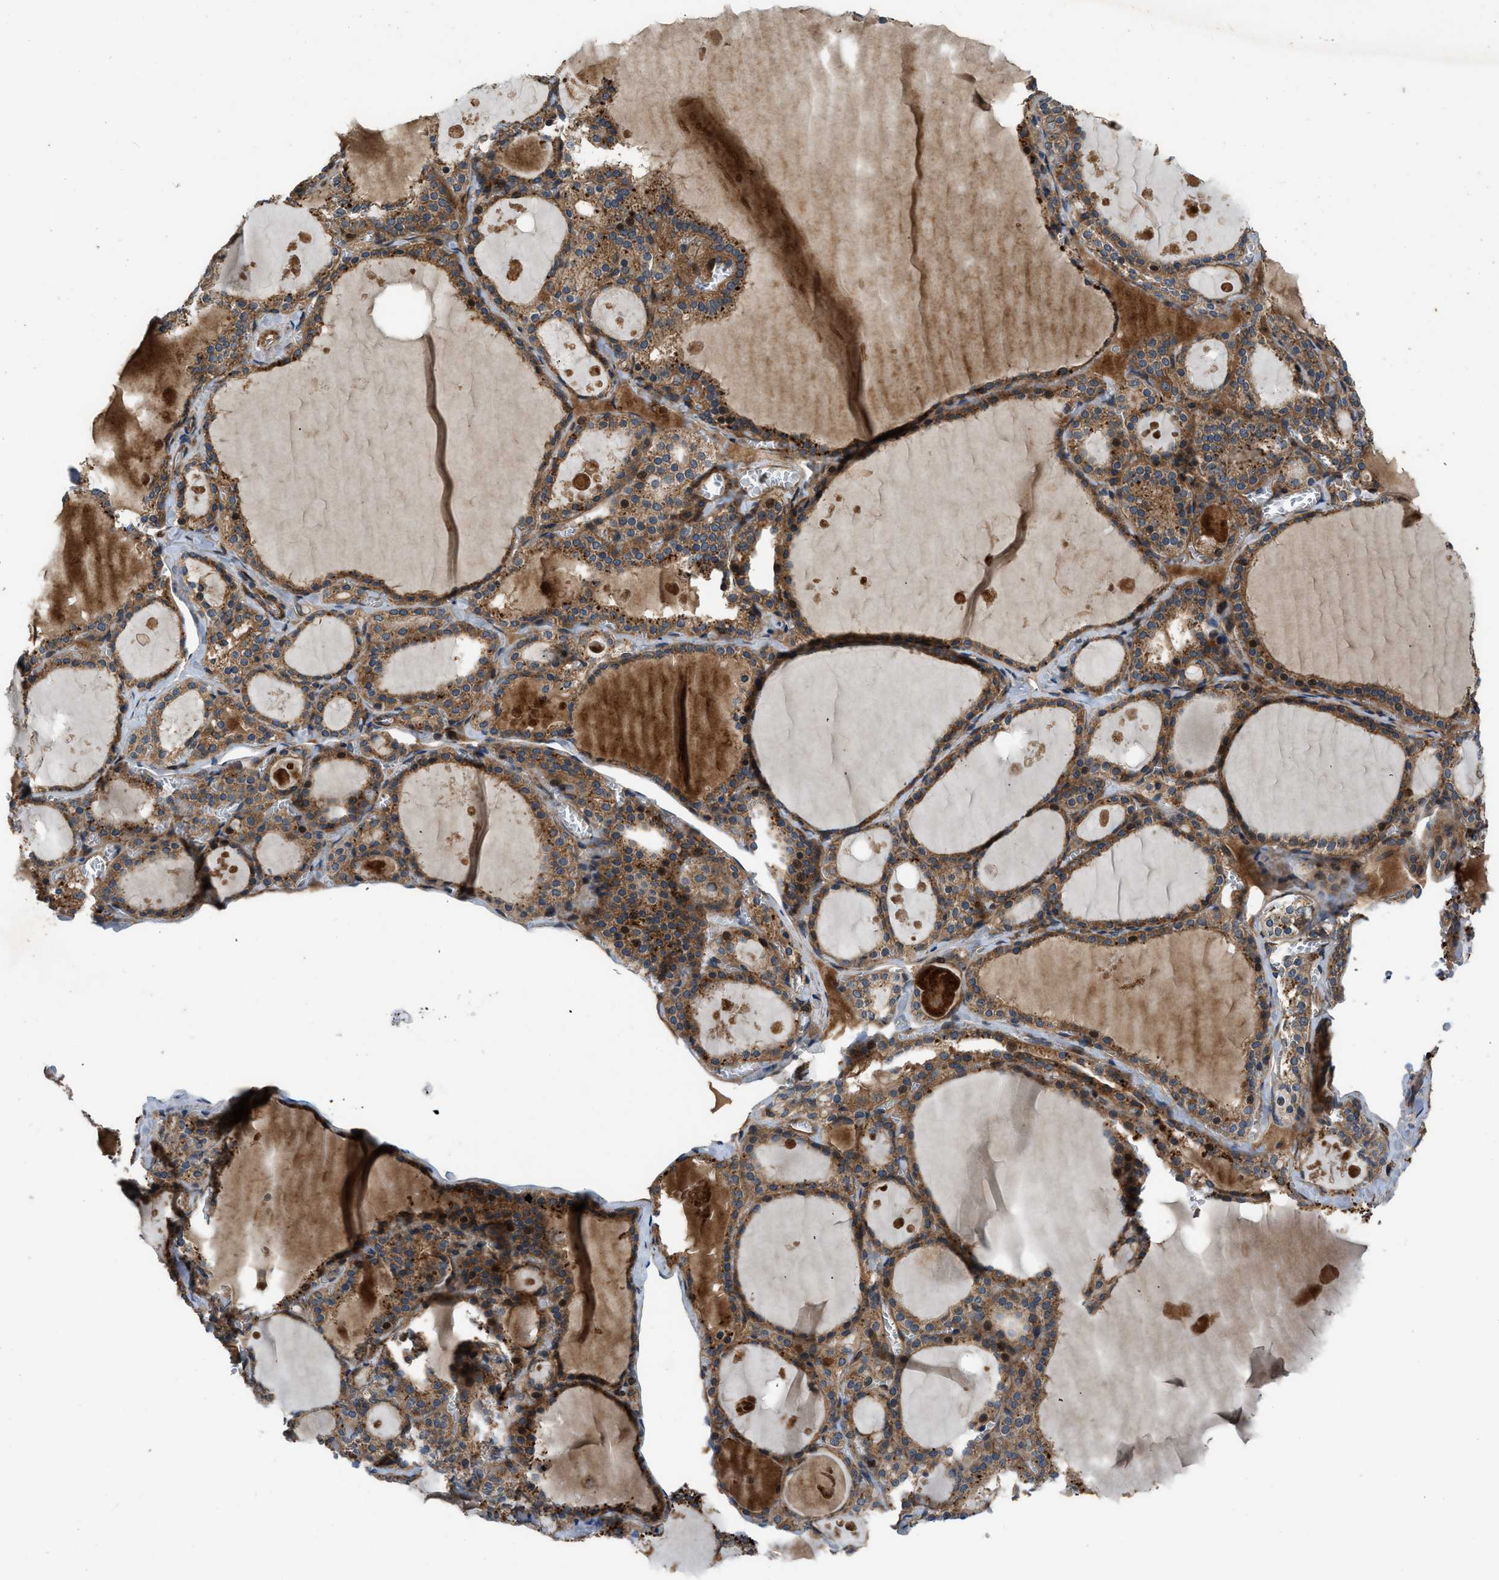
{"staining": {"intensity": "moderate", "quantity": ">75%", "location": "cytoplasmic/membranous"}, "tissue": "thyroid gland", "cell_type": "Glandular cells", "image_type": "normal", "snomed": [{"axis": "morphology", "description": "Normal tissue, NOS"}, {"axis": "topography", "description": "Thyroid gland"}], "caption": "Glandular cells reveal moderate cytoplasmic/membranous expression in about >75% of cells in unremarkable thyroid gland. (brown staining indicates protein expression, while blue staining denotes nuclei).", "gene": "CNNM3", "patient": {"sex": "male", "age": 56}}